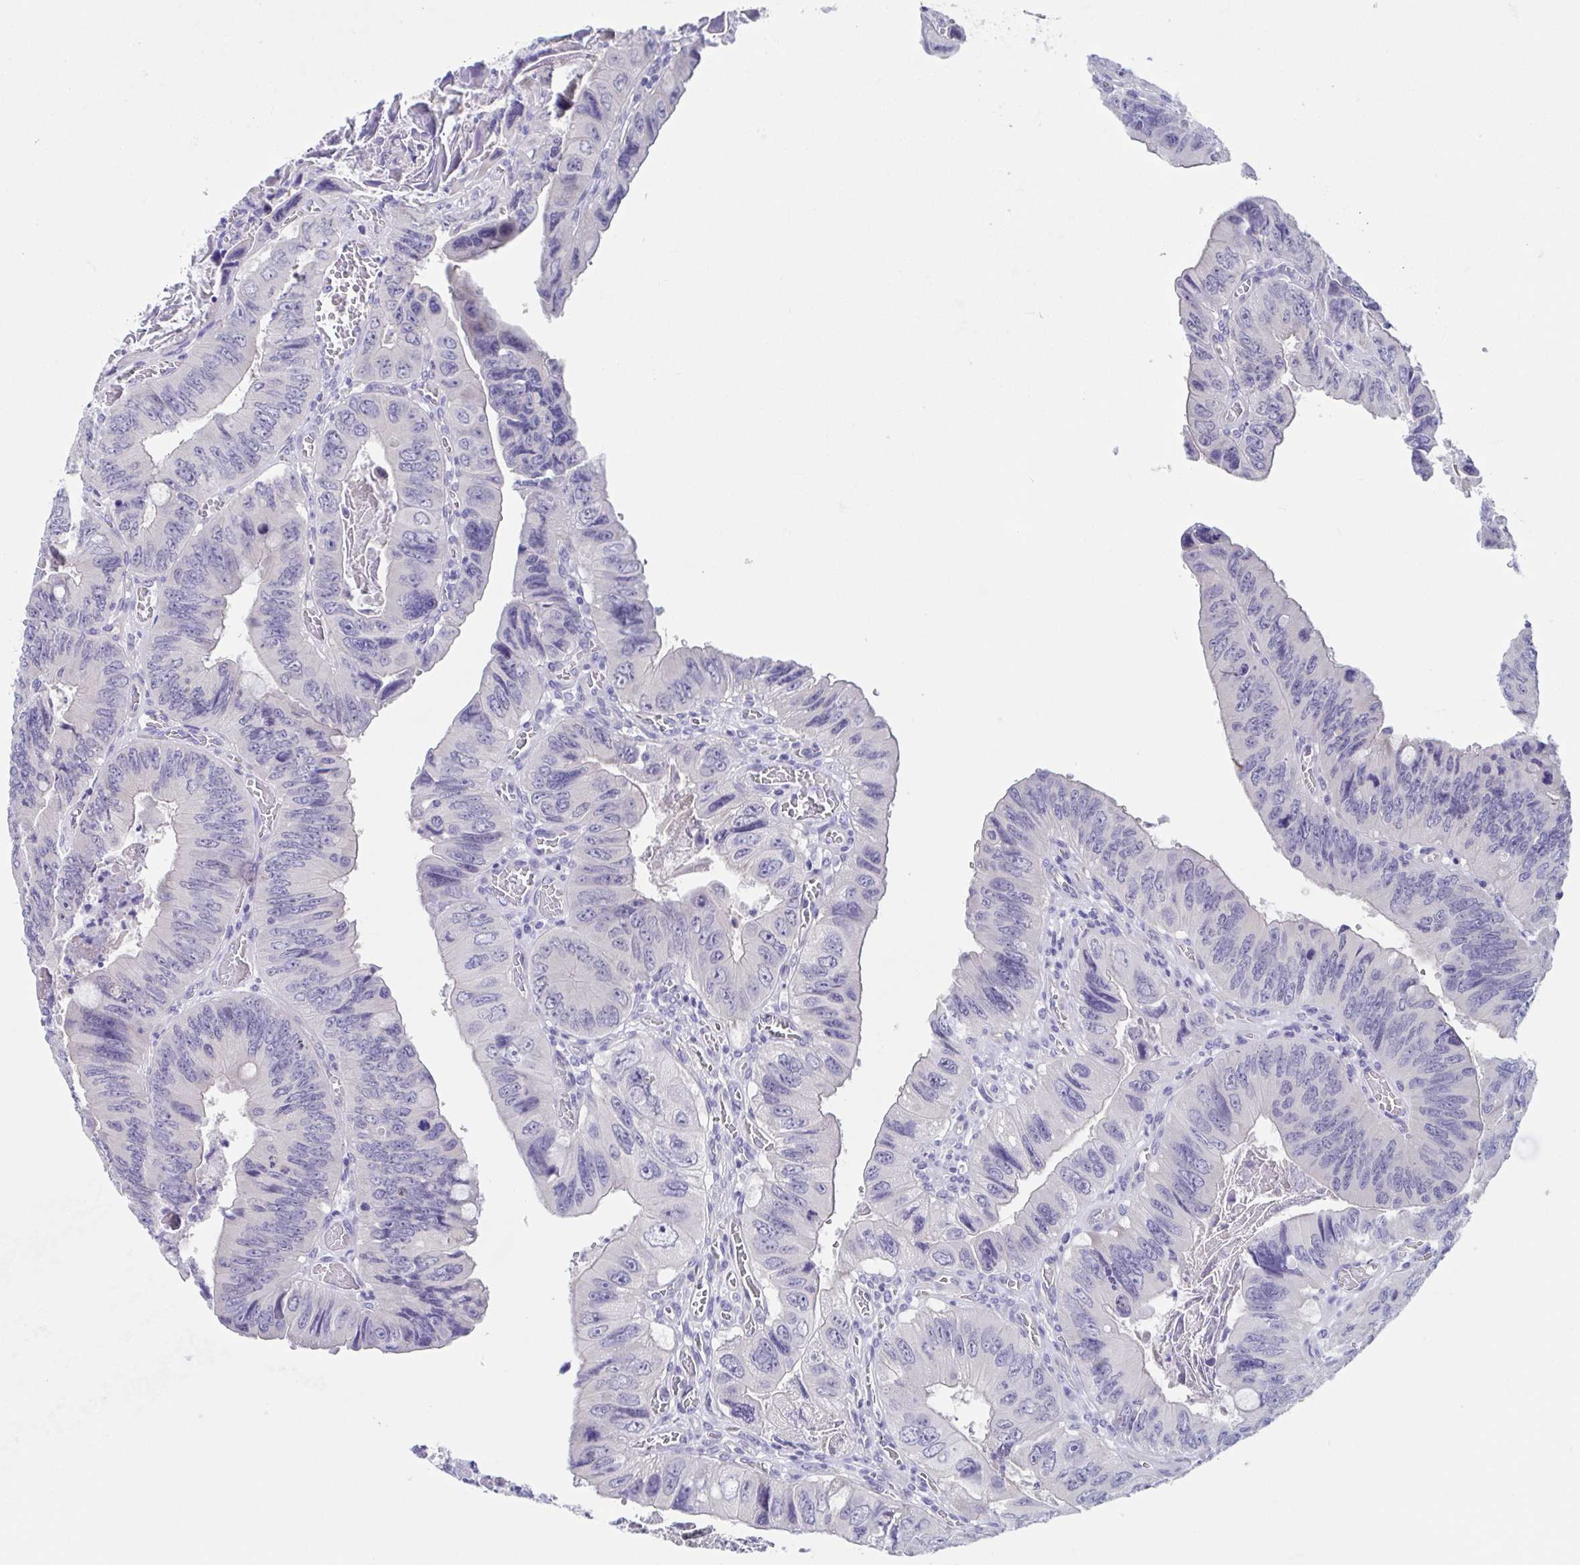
{"staining": {"intensity": "negative", "quantity": "none", "location": "none"}, "tissue": "colorectal cancer", "cell_type": "Tumor cells", "image_type": "cancer", "snomed": [{"axis": "morphology", "description": "Adenocarcinoma, NOS"}, {"axis": "topography", "description": "Colon"}], "caption": "Colorectal adenocarcinoma stained for a protein using immunohistochemistry (IHC) shows no expression tumor cells.", "gene": "TEX12", "patient": {"sex": "female", "age": 84}}